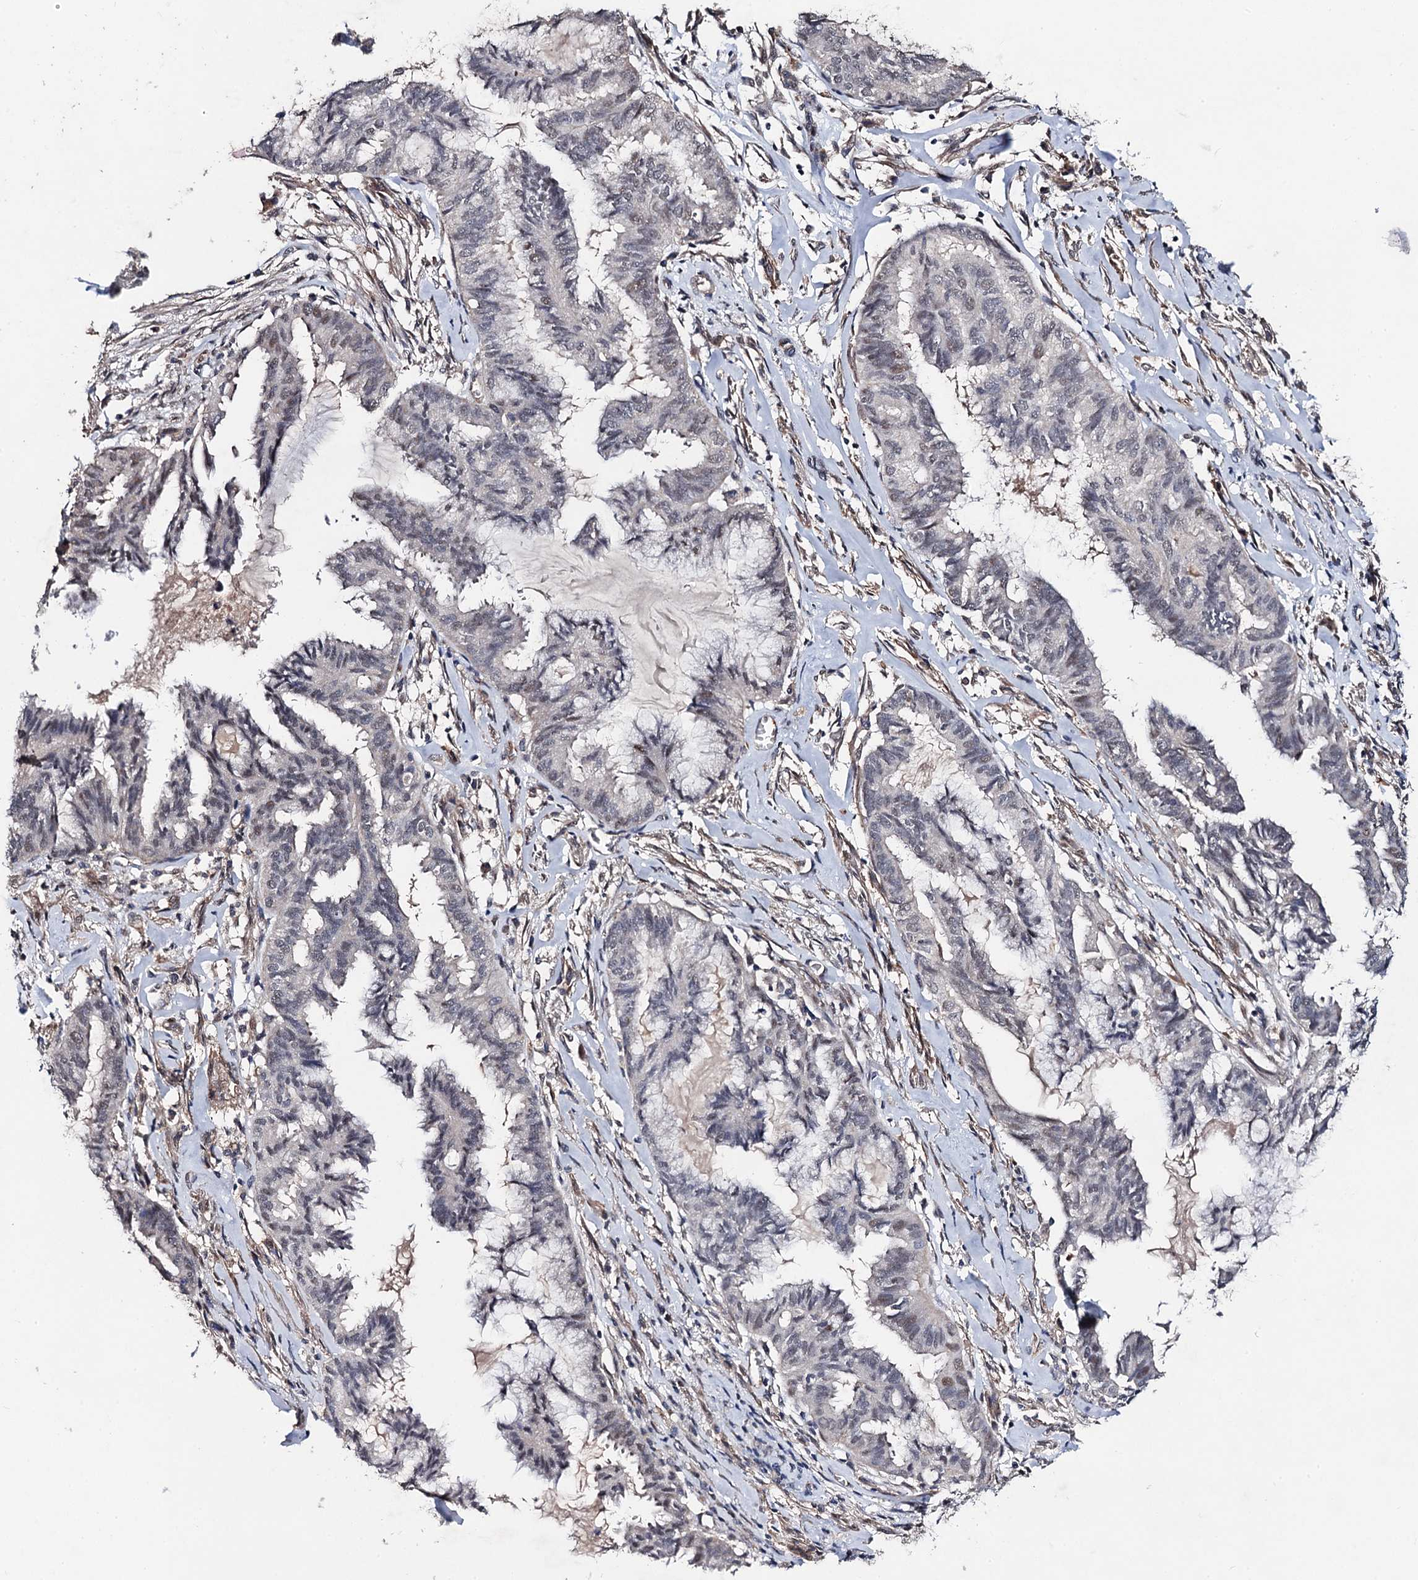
{"staining": {"intensity": "weak", "quantity": "<25%", "location": "nuclear"}, "tissue": "endometrial cancer", "cell_type": "Tumor cells", "image_type": "cancer", "snomed": [{"axis": "morphology", "description": "Adenocarcinoma, NOS"}, {"axis": "topography", "description": "Endometrium"}], "caption": "Tumor cells show no significant protein positivity in endometrial cancer (adenocarcinoma).", "gene": "PPTC7", "patient": {"sex": "female", "age": 86}}